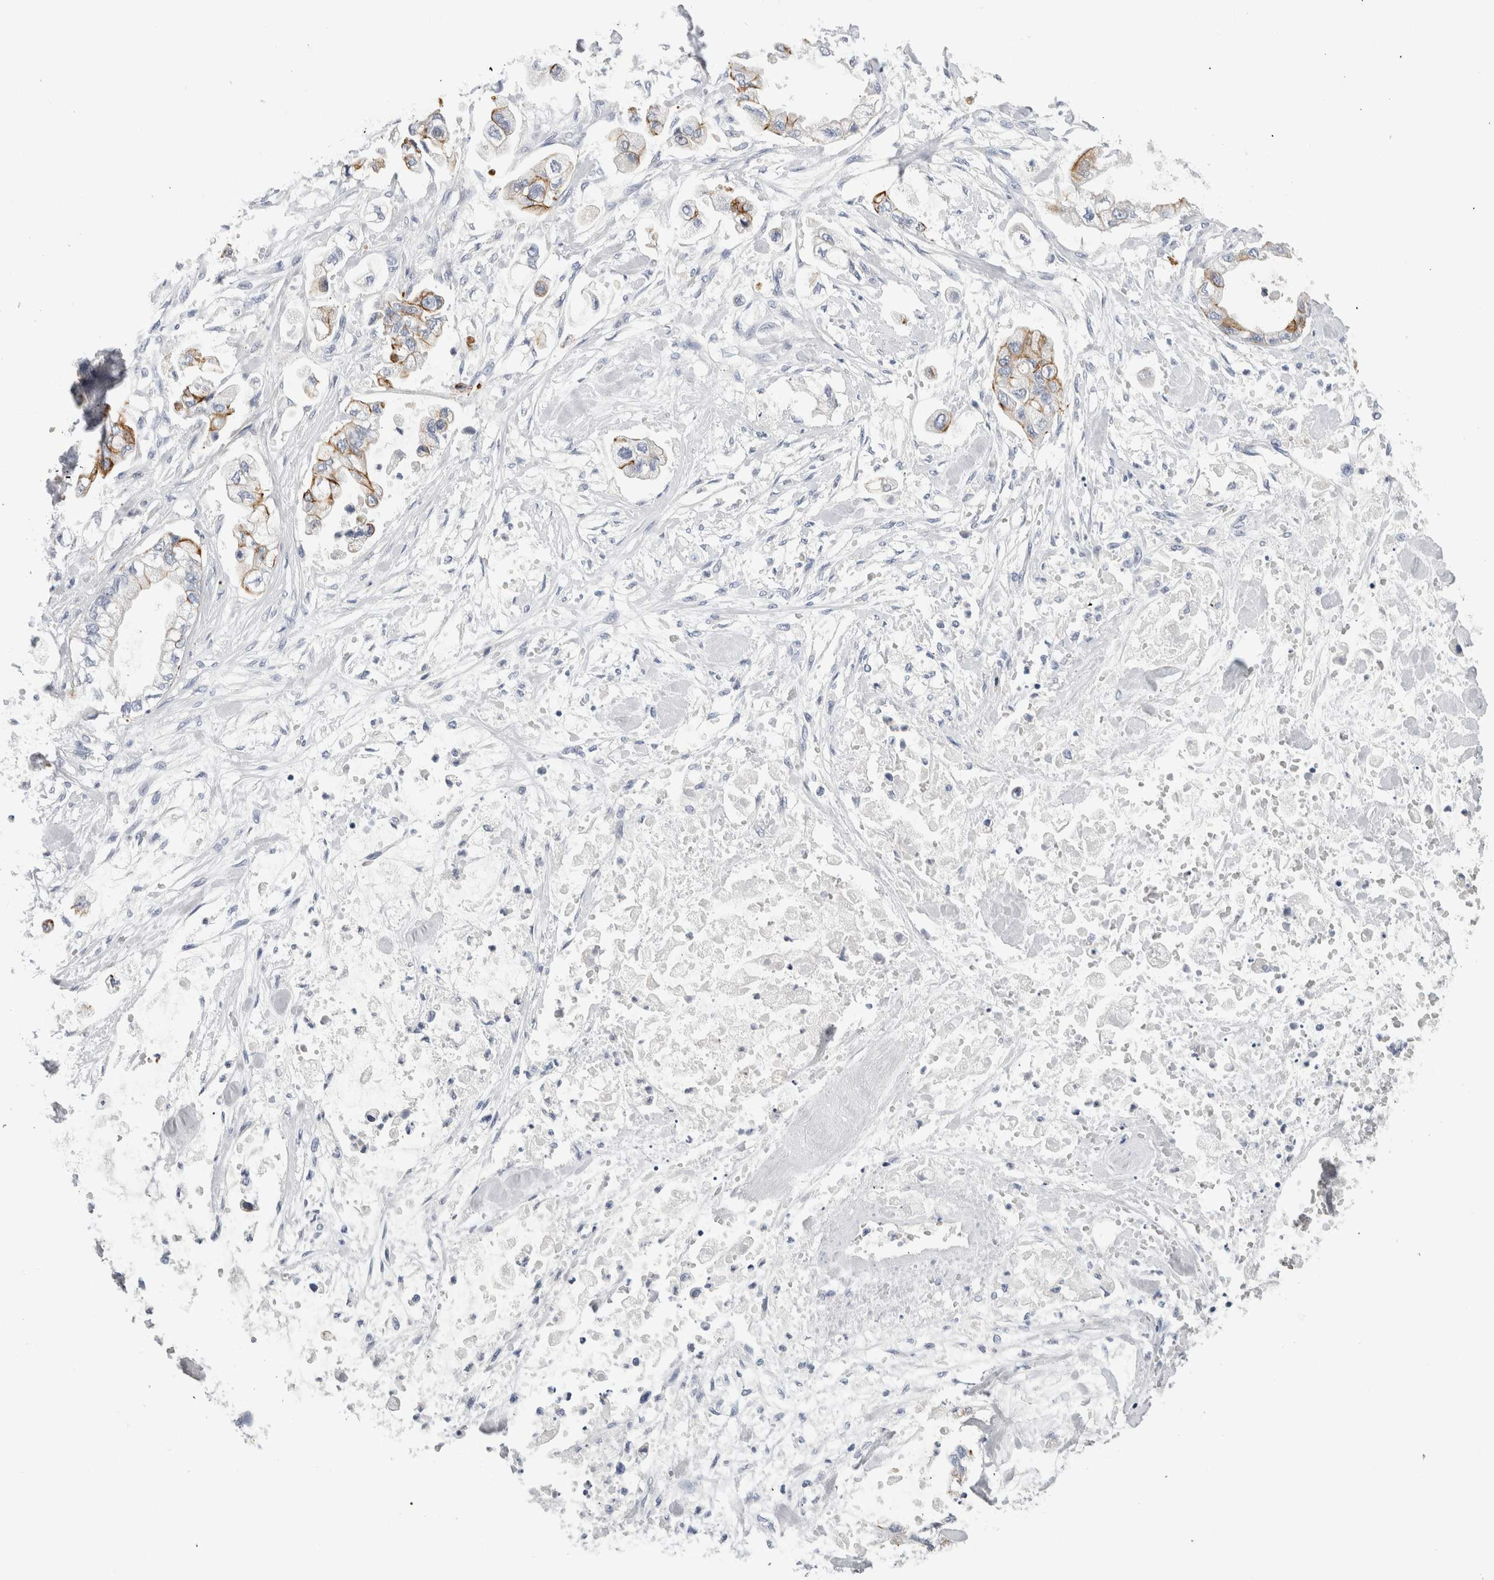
{"staining": {"intensity": "strong", "quantity": "25%-75%", "location": "cytoplasmic/membranous"}, "tissue": "stomach cancer", "cell_type": "Tumor cells", "image_type": "cancer", "snomed": [{"axis": "morphology", "description": "Normal tissue, NOS"}, {"axis": "morphology", "description": "Adenocarcinoma, NOS"}, {"axis": "topography", "description": "Stomach"}], "caption": "Protein staining by immunohistochemistry demonstrates strong cytoplasmic/membranous positivity in about 25%-75% of tumor cells in stomach cancer (adenocarcinoma).", "gene": "SLC20A2", "patient": {"sex": "male", "age": 62}}